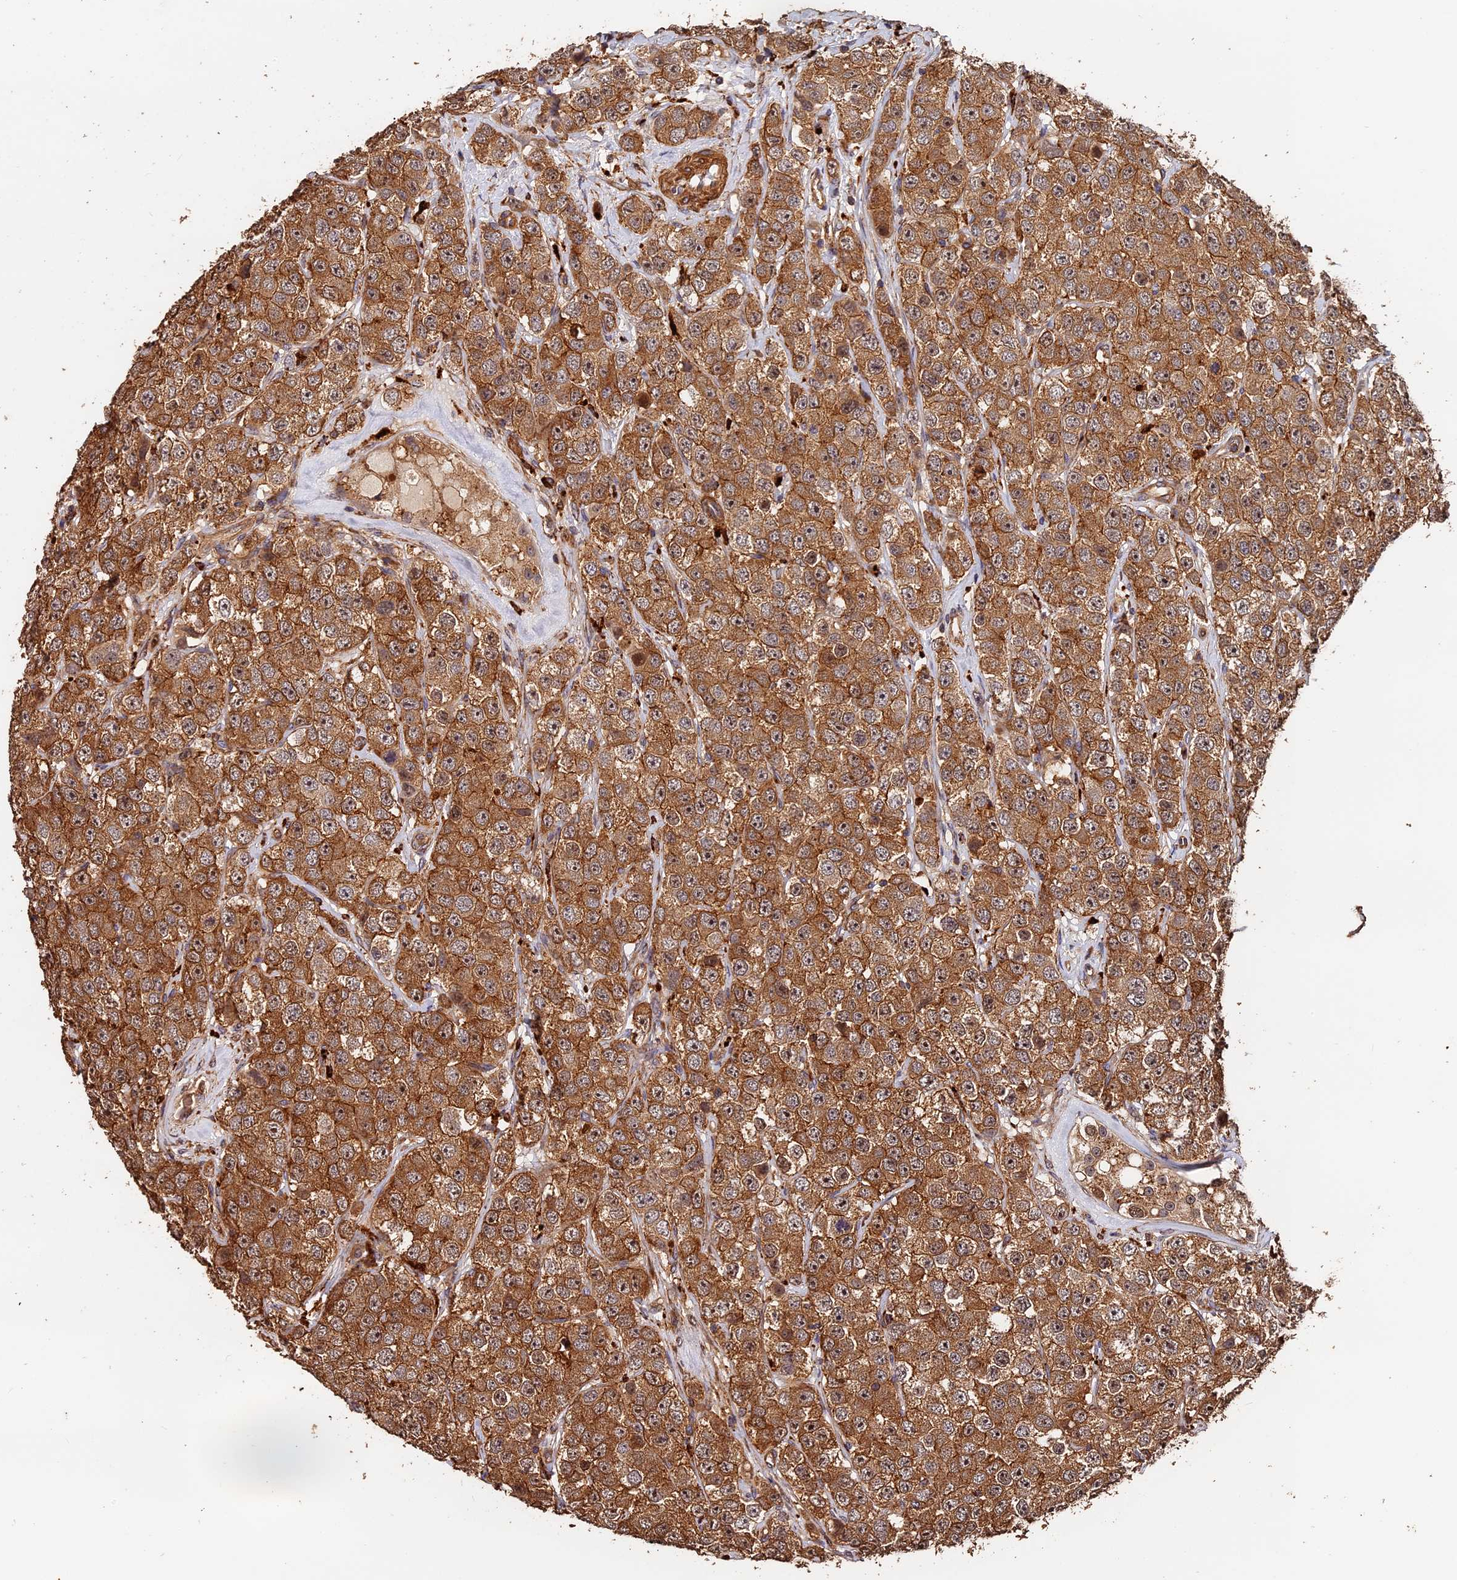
{"staining": {"intensity": "strong", "quantity": ">75%", "location": "cytoplasmic/membranous"}, "tissue": "testis cancer", "cell_type": "Tumor cells", "image_type": "cancer", "snomed": [{"axis": "morphology", "description": "Seminoma, NOS"}, {"axis": "topography", "description": "Testis"}], "caption": "A micrograph of seminoma (testis) stained for a protein reveals strong cytoplasmic/membranous brown staining in tumor cells.", "gene": "MMP15", "patient": {"sex": "male", "age": 28}}